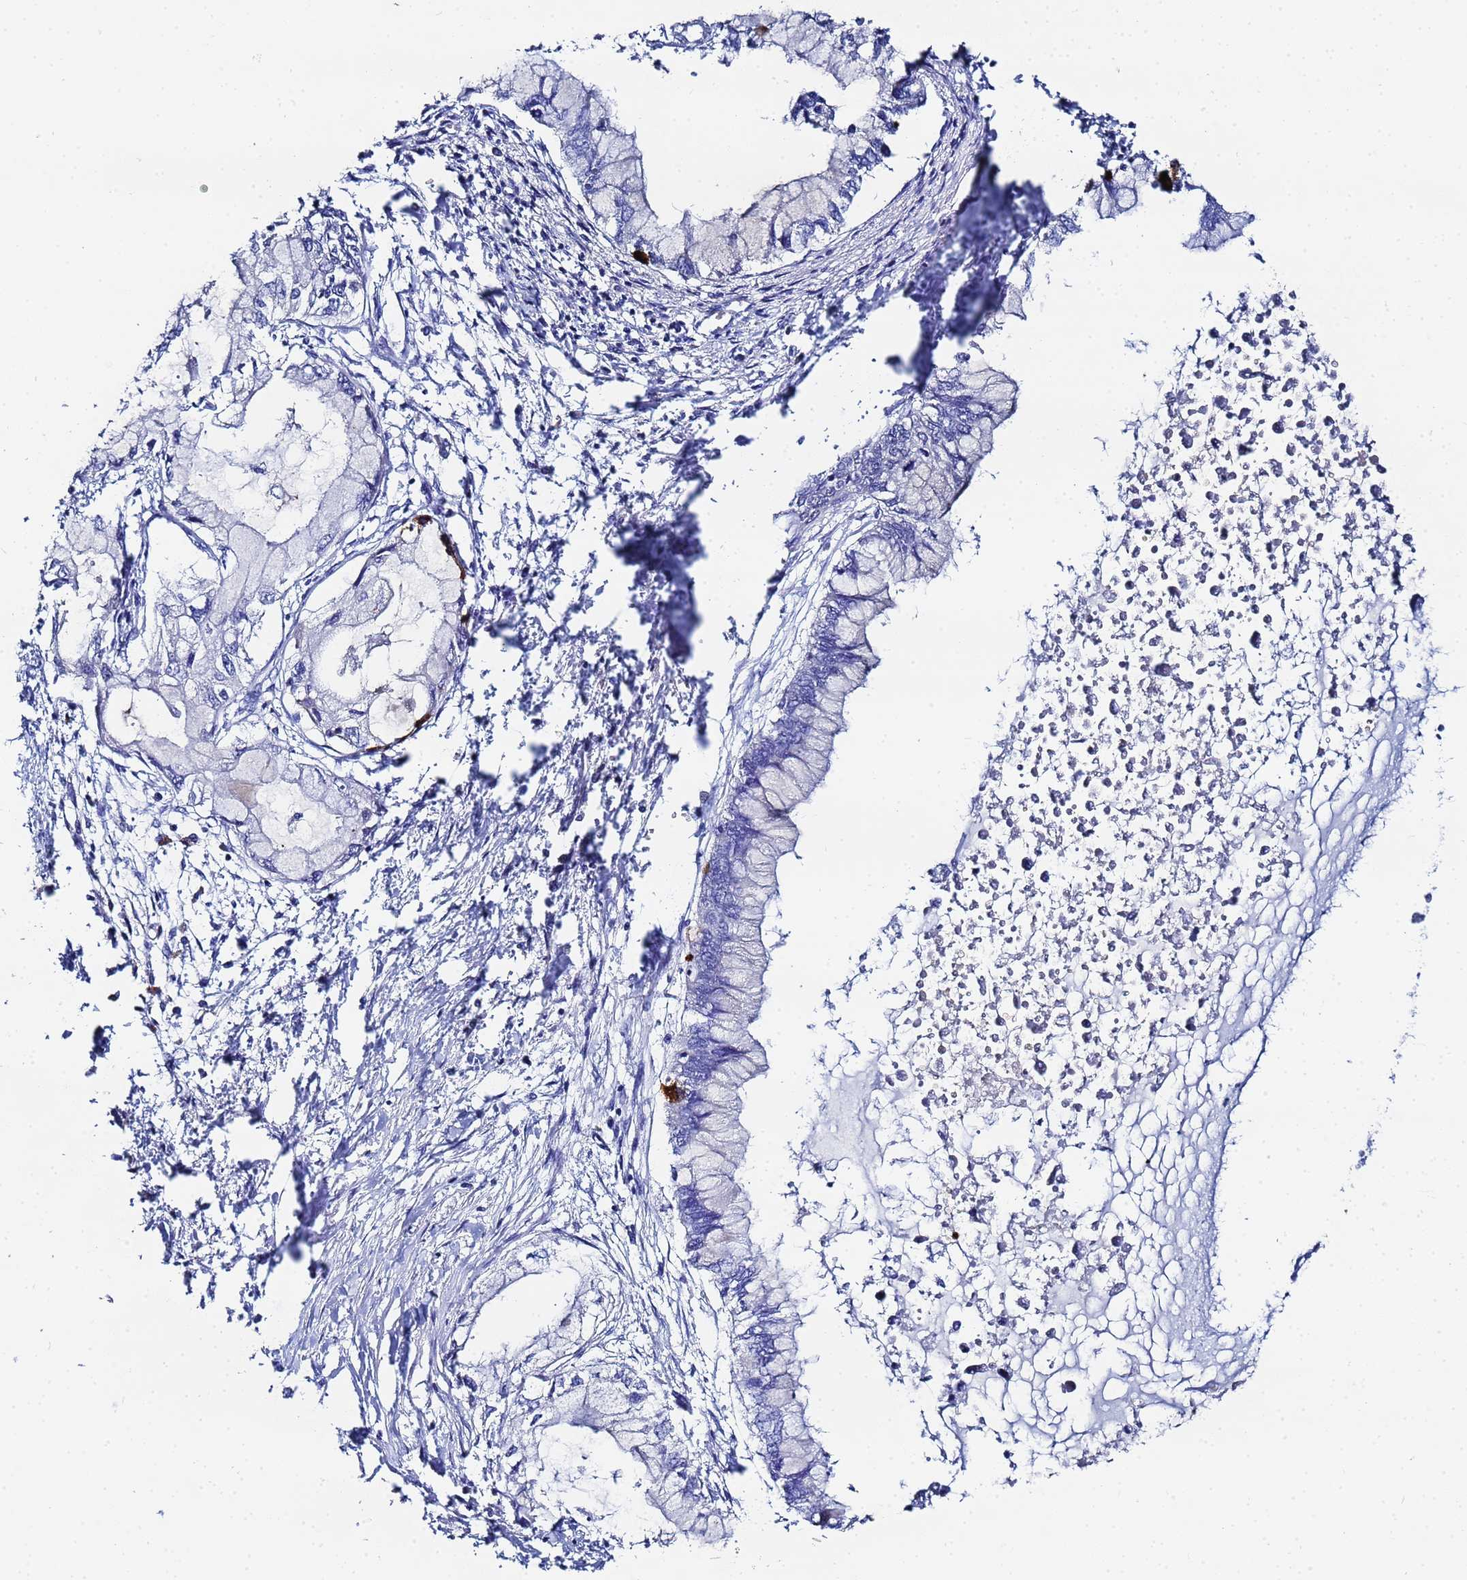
{"staining": {"intensity": "negative", "quantity": "none", "location": "none"}, "tissue": "pancreatic cancer", "cell_type": "Tumor cells", "image_type": "cancer", "snomed": [{"axis": "morphology", "description": "Adenocarcinoma, NOS"}, {"axis": "topography", "description": "Pancreas"}], "caption": "The histopathology image displays no significant staining in tumor cells of pancreatic adenocarcinoma.", "gene": "TCP10L", "patient": {"sex": "male", "age": 48}}